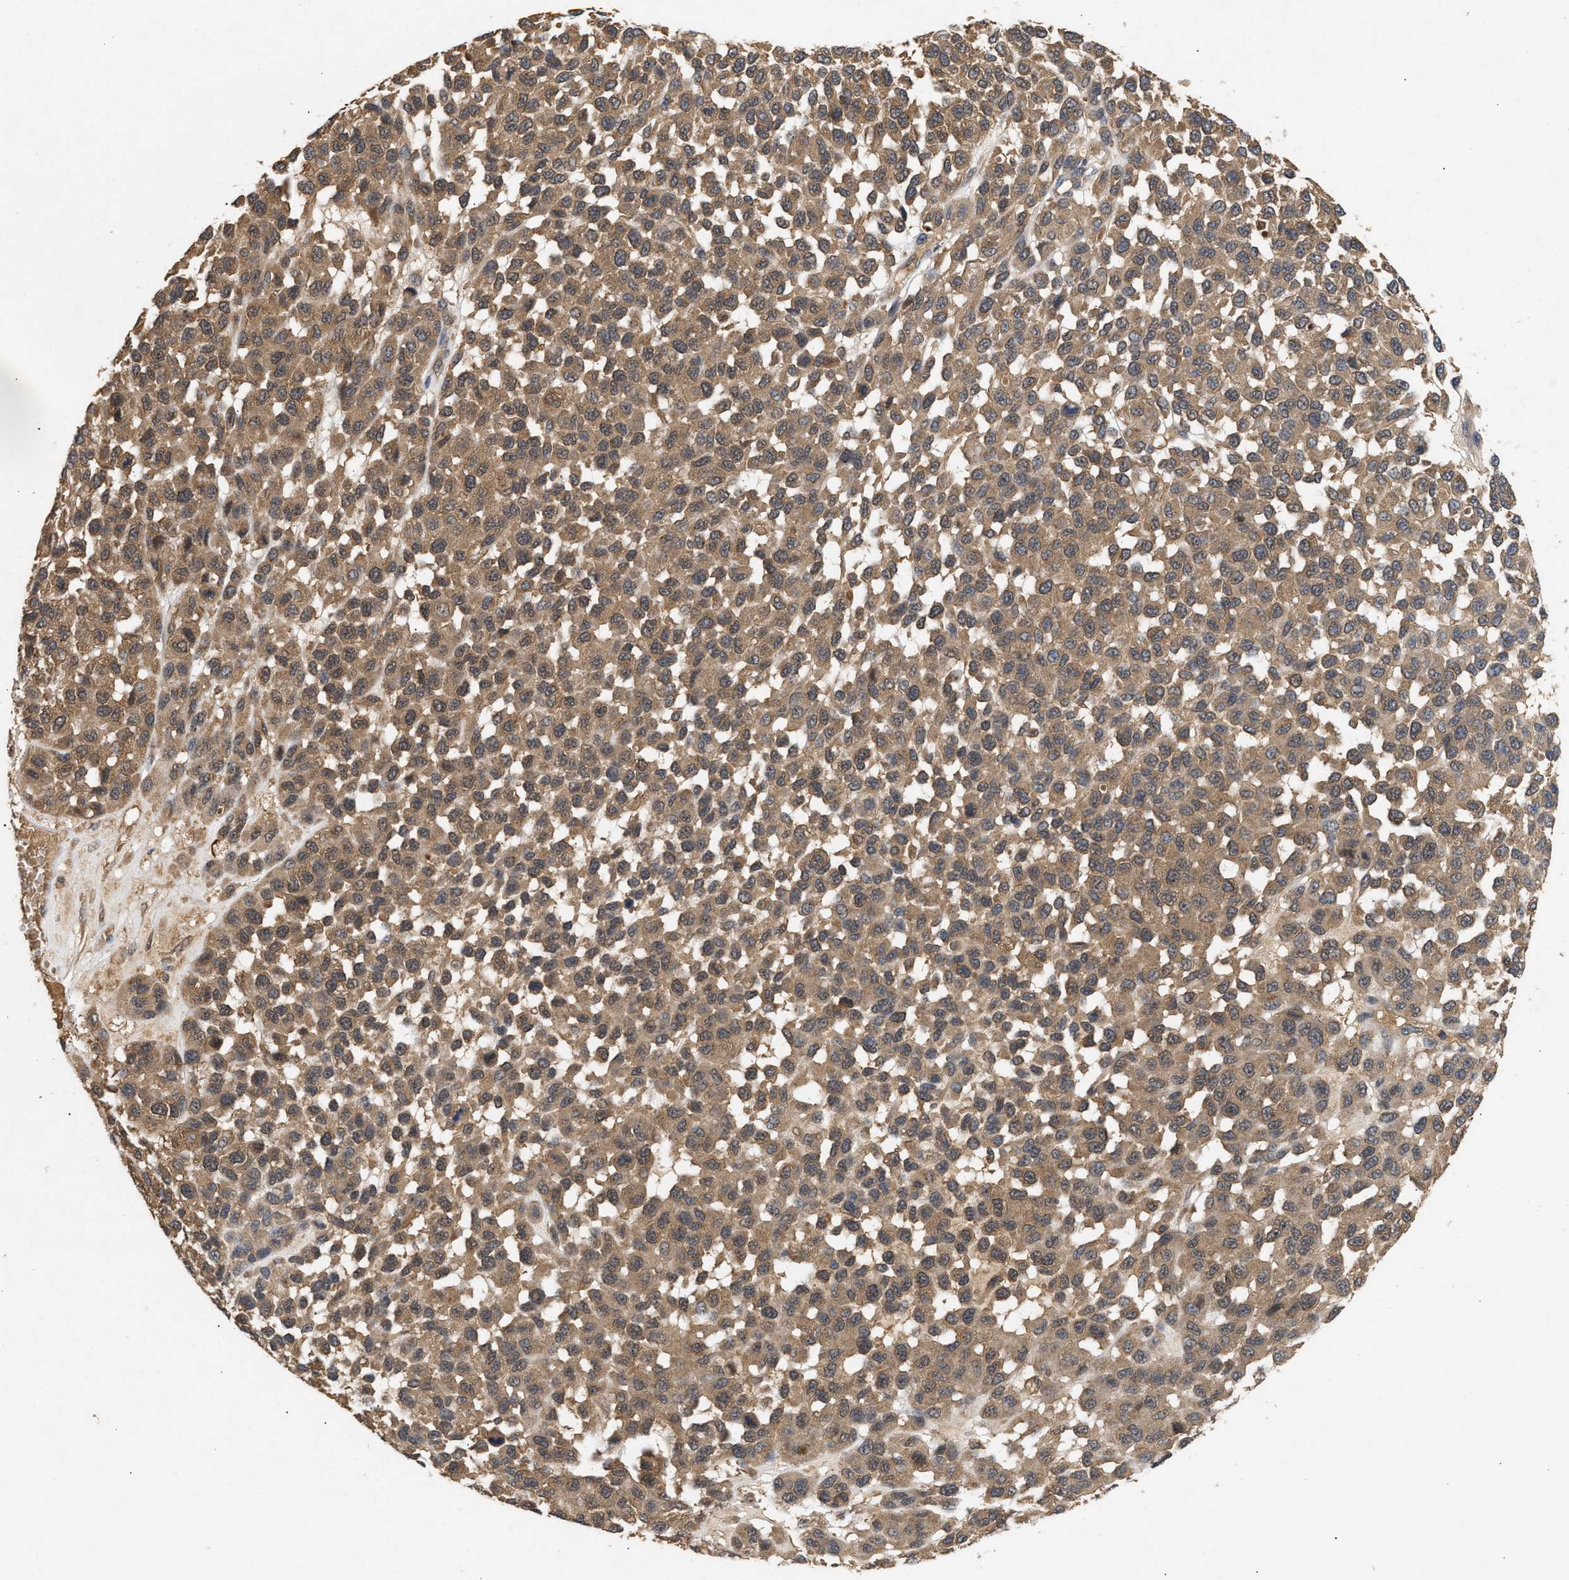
{"staining": {"intensity": "moderate", "quantity": ">75%", "location": "cytoplasmic/membranous,nuclear"}, "tissue": "melanoma", "cell_type": "Tumor cells", "image_type": "cancer", "snomed": [{"axis": "morphology", "description": "Malignant melanoma, NOS"}, {"axis": "topography", "description": "Skin"}], "caption": "Protein analysis of malignant melanoma tissue shows moderate cytoplasmic/membranous and nuclear staining in about >75% of tumor cells.", "gene": "FITM1", "patient": {"sex": "male", "age": 62}}